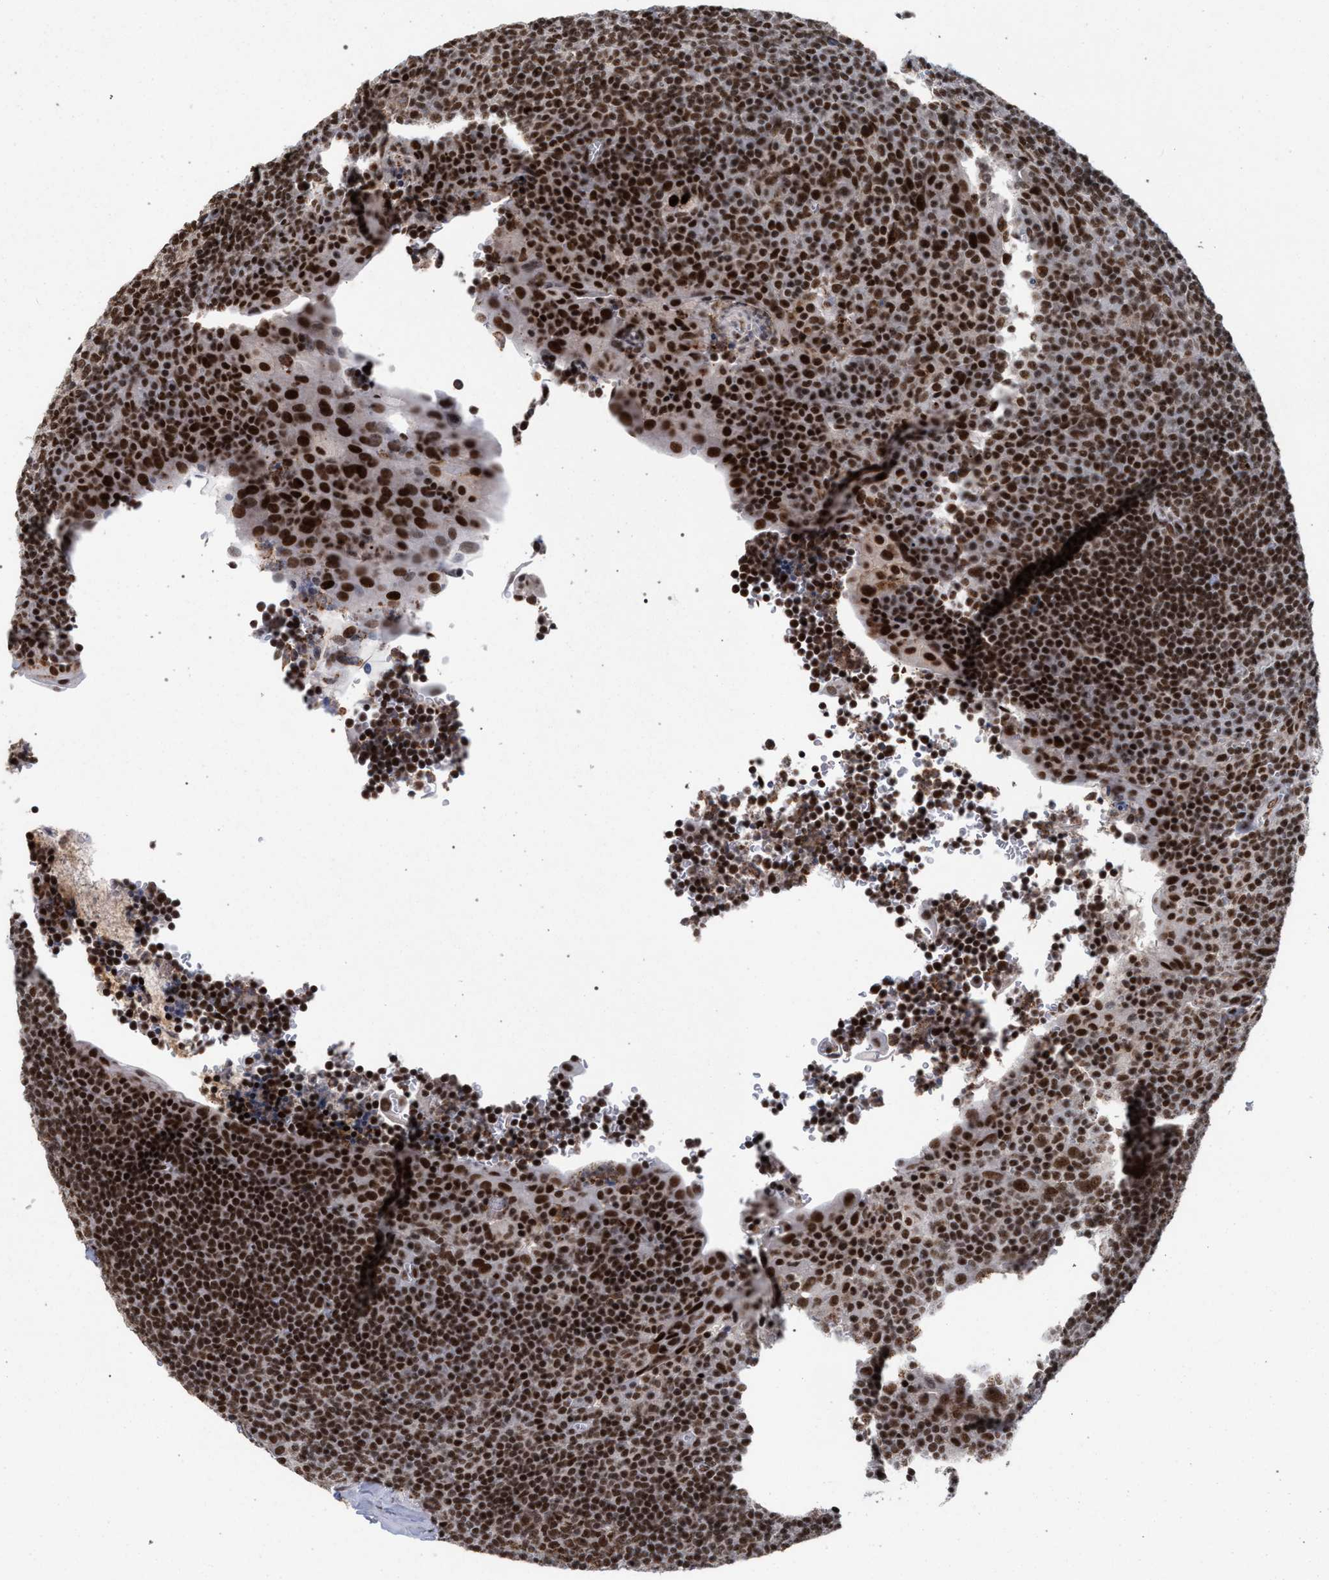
{"staining": {"intensity": "strong", "quantity": ">75%", "location": "nuclear"}, "tissue": "tonsil", "cell_type": "Germinal center cells", "image_type": "normal", "snomed": [{"axis": "morphology", "description": "Normal tissue, NOS"}, {"axis": "topography", "description": "Tonsil"}], "caption": "Tonsil stained for a protein demonstrates strong nuclear positivity in germinal center cells. Nuclei are stained in blue.", "gene": "SCAF4", "patient": {"sex": "male", "age": 37}}